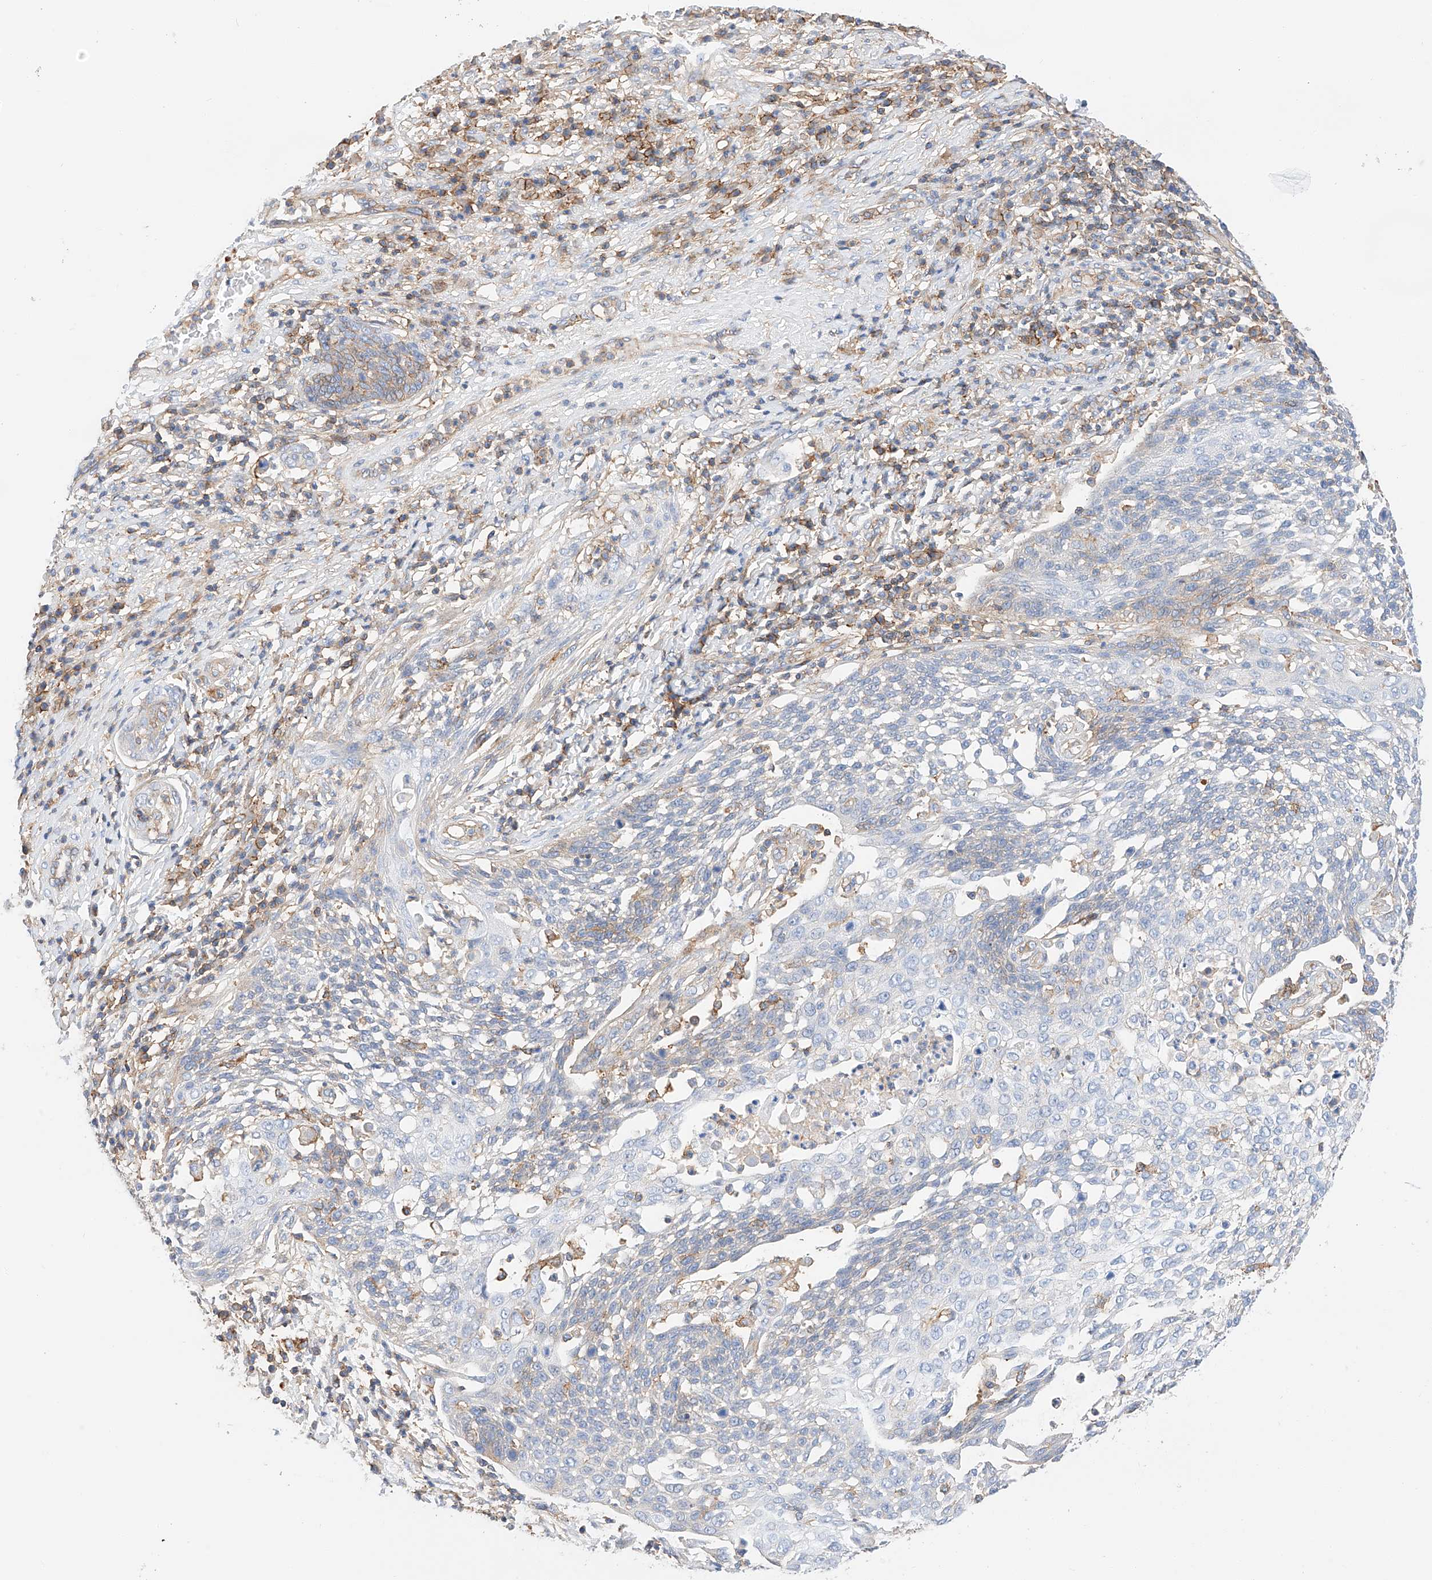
{"staining": {"intensity": "weak", "quantity": "<25%", "location": "cytoplasmic/membranous"}, "tissue": "cervical cancer", "cell_type": "Tumor cells", "image_type": "cancer", "snomed": [{"axis": "morphology", "description": "Squamous cell carcinoma, NOS"}, {"axis": "topography", "description": "Cervix"}], "caption": "Tumor cells show no significant protein expression in squamous cell carcinoma (cervical).", "gene": "HAUS4", "patient": {"sex": "female", "age": 34}}